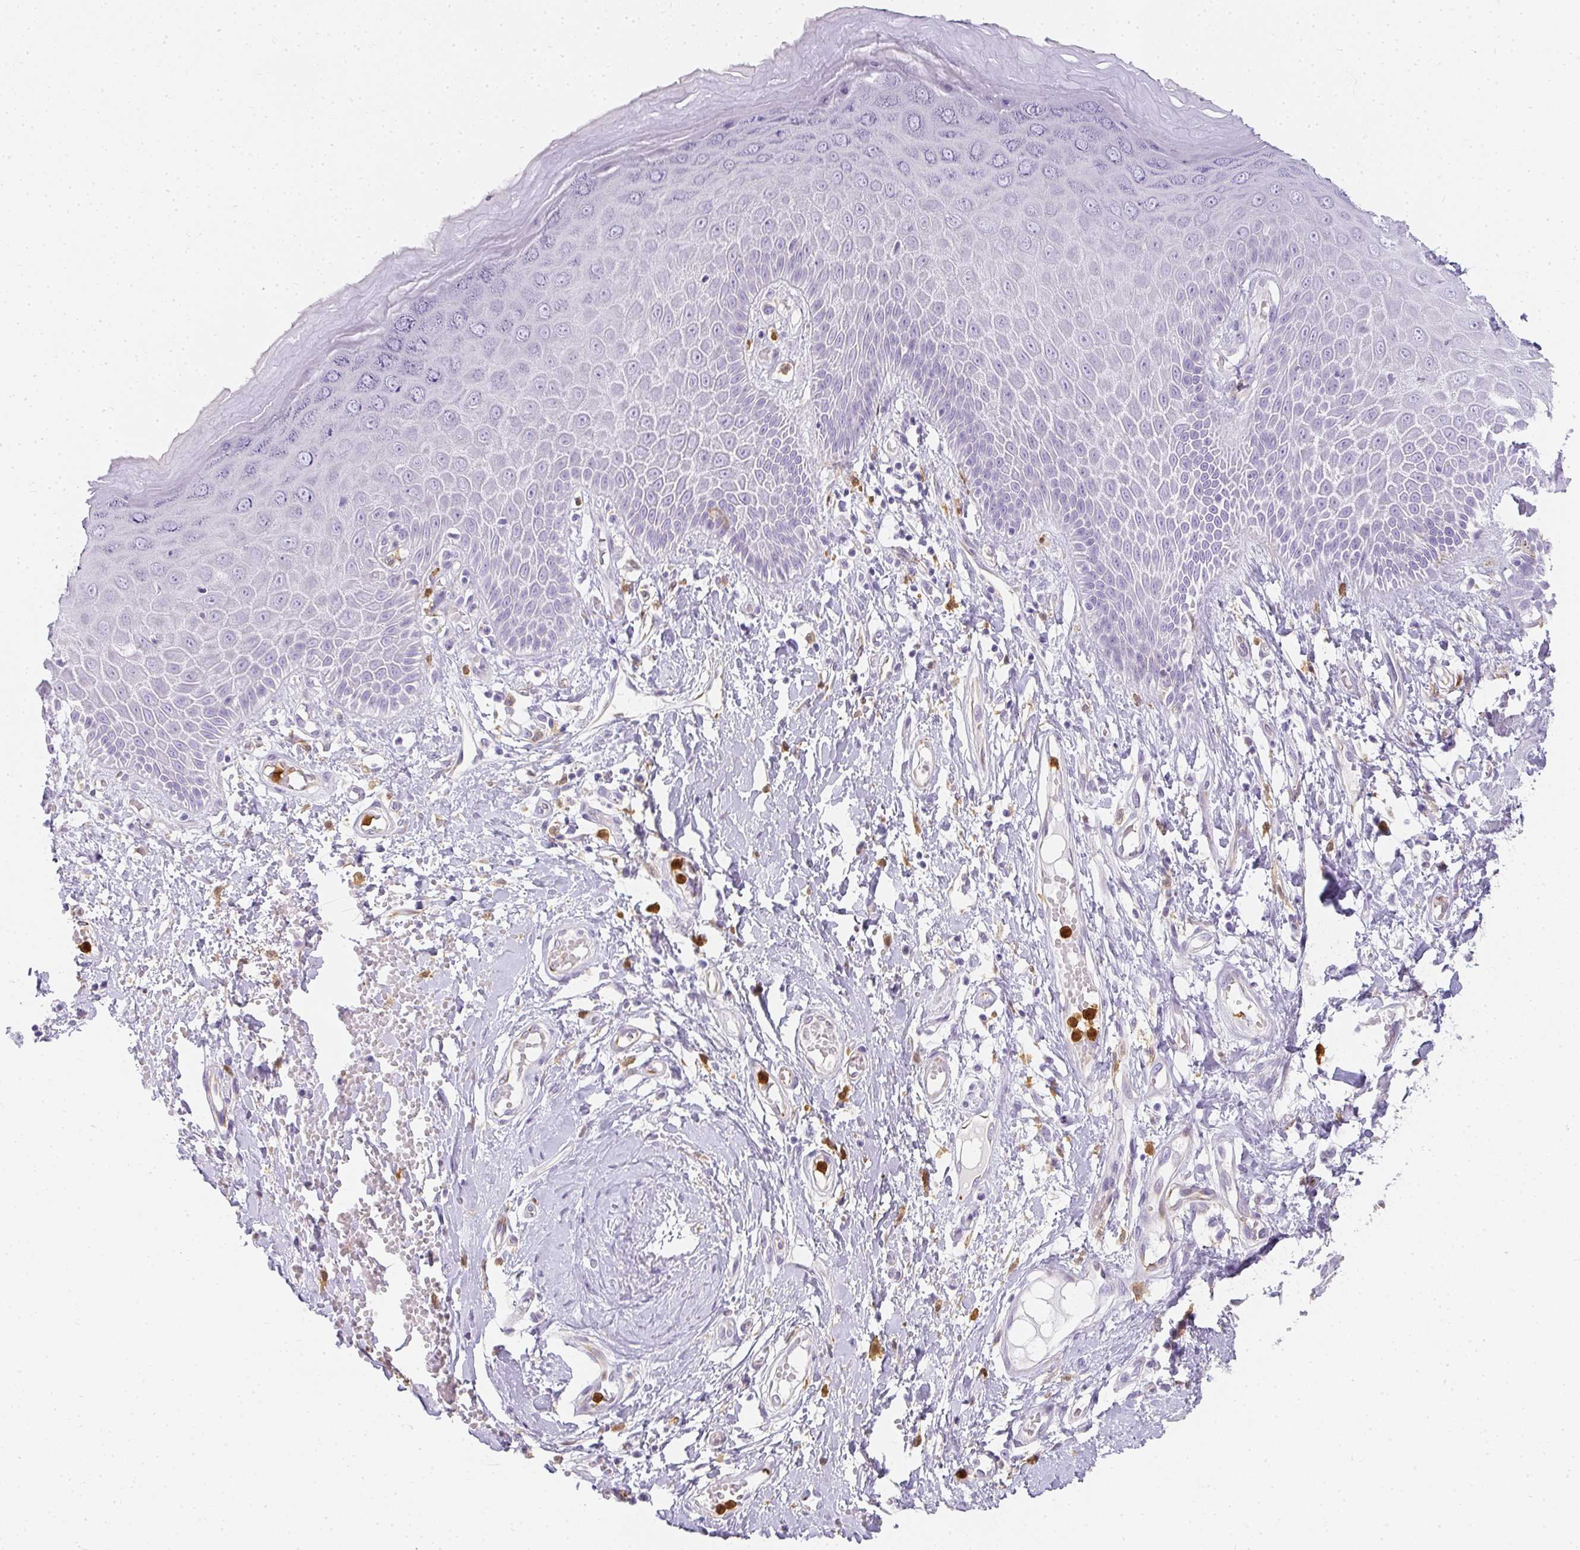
{"staining": {"intensity": "negative", "quantity": "none", "location": "none"}, "tissue": "skin", "cell_type": "Epidermal cells", "image_type": "normal", "snomed": [{"axis": "morphology", "description": "Normal tissue, NOS"}, {"axis": "topography", "description": "Anal"}, {"axis": "topography", "description": "Peripheral nerve tissue"}], "caption": "The micrograph displays no significant expression in epidermal cells of skin.", "gene": "HK3", "patient": {"sex": "male", "age": 78}}